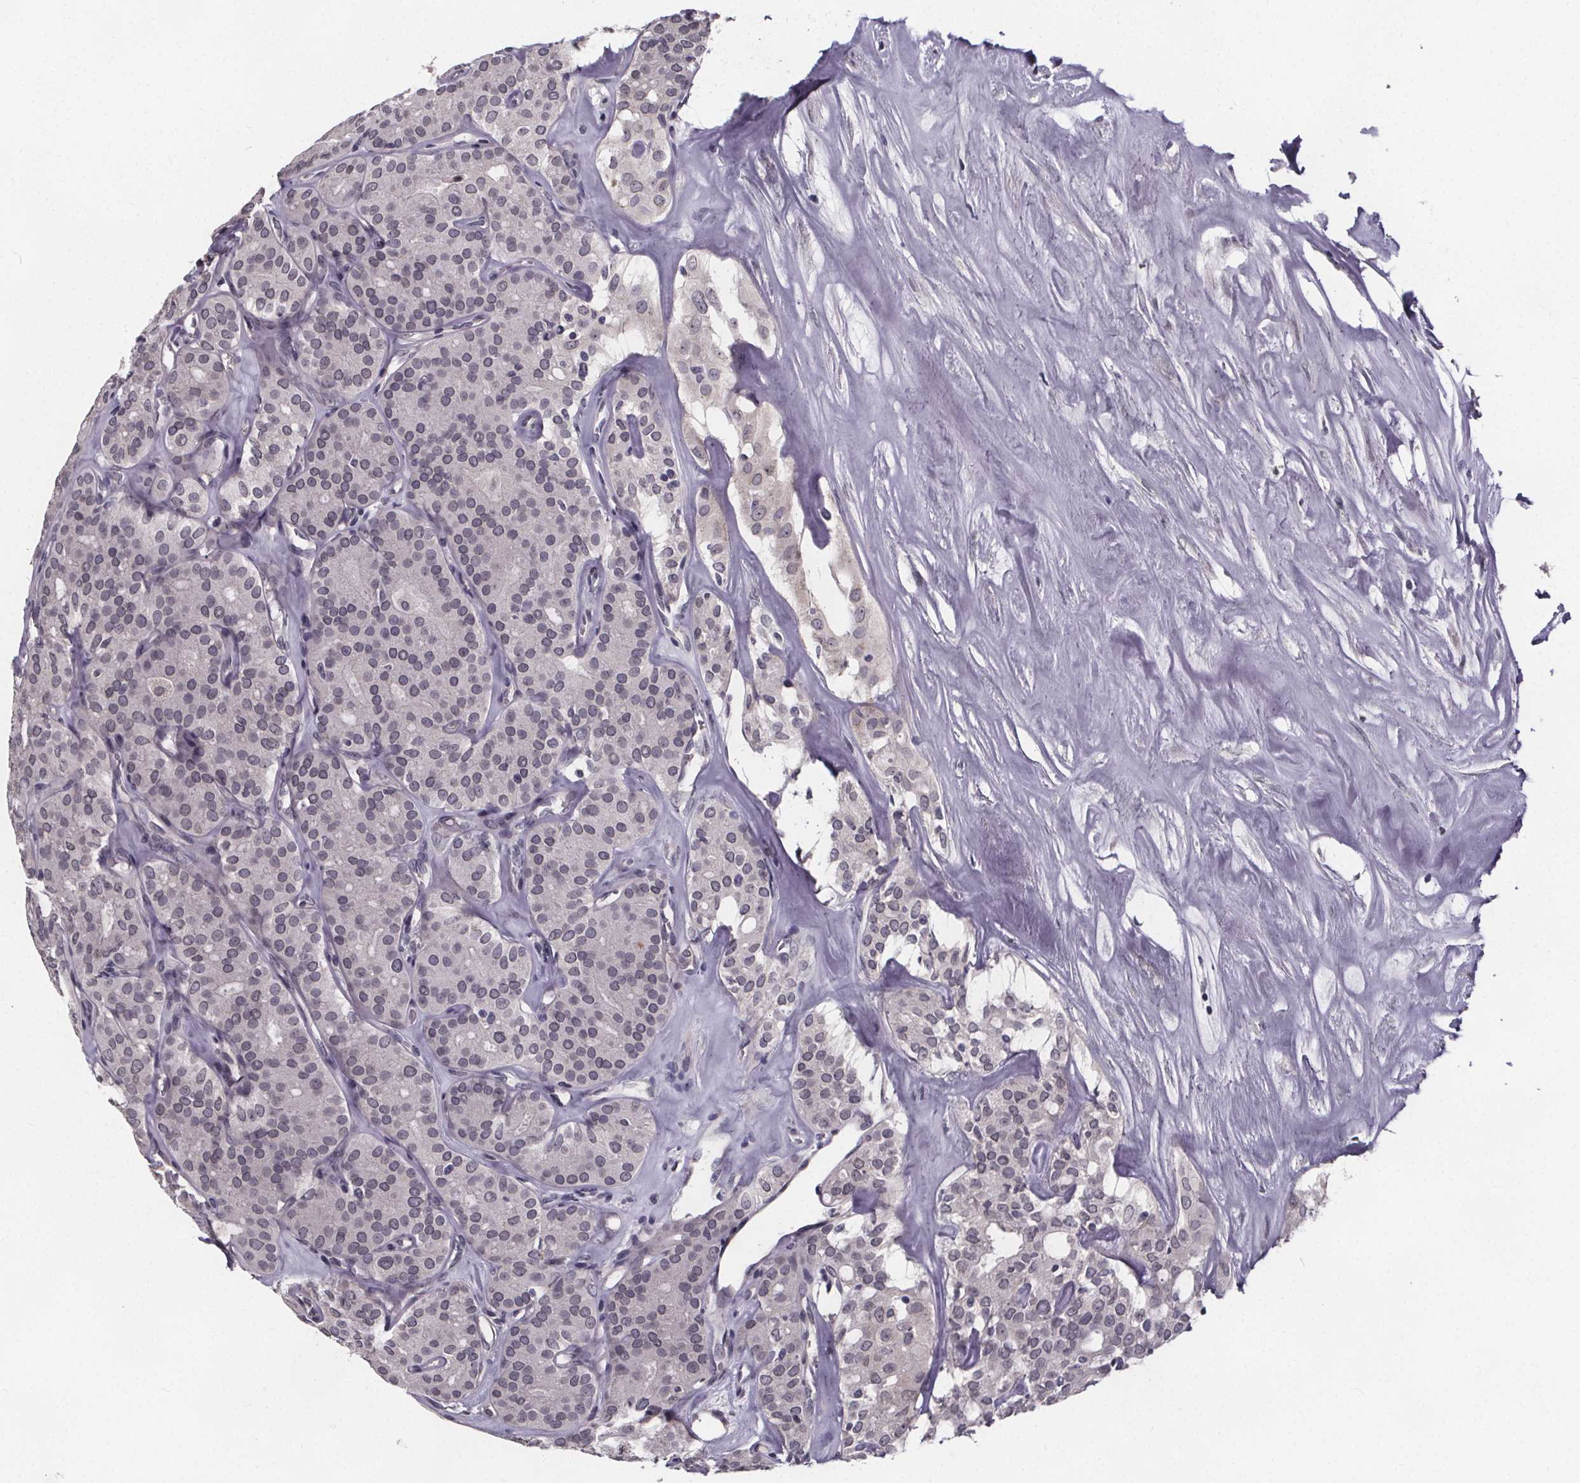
{"staining": {"intensity": "negative", "quantity": "none", "location": "none"}, "tissue": "thyroid cancer", "cell_type": "Tumor cells", "image_type": "cancer", "snomed": [{"axis": "morphology", "description": "Follicular adenoma carcinoma, NOS"}, {"axis": "topography", "description": "Thyroid gland"}], "caption": "Protein analysis of follicular adenoma carcinoma (thyroid) demonstrates no significant positivity in tumor cells.", "gene": "FAM181B", "patient": {"sex": "male", "age": 75}}